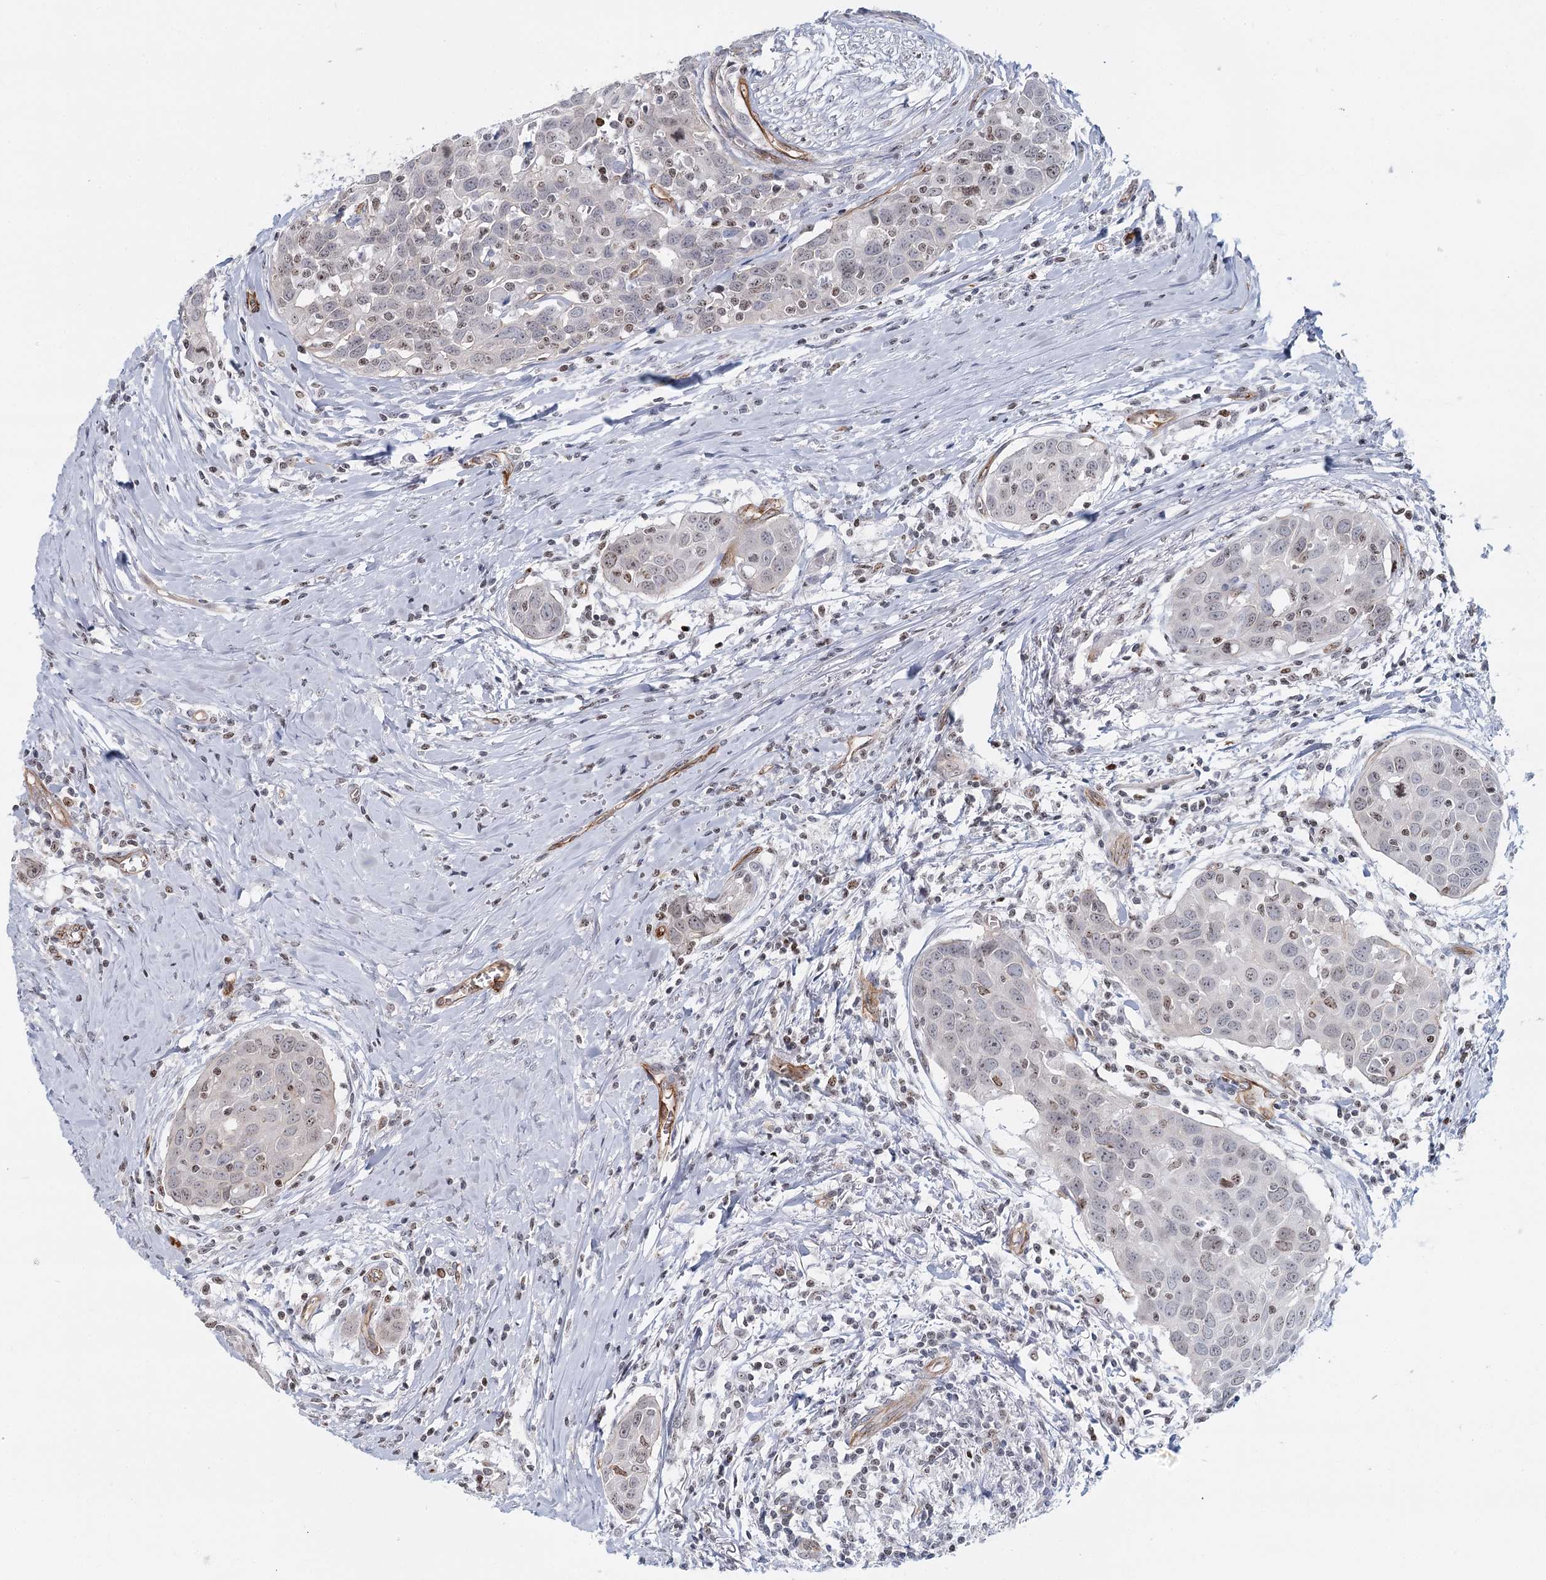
{"staining": {"intensity": "weak", "quantity": "<25%", "location": "nuclear"}, "tissue": "head and neck cancer", "cell_type": "Tumor cells", "image_type": "cancer", "snomed": [{"axis": "morphology", "description": "Squamous cell carcinoma, NOS"}, {"axis": "topography", "description": "Oral tissue"}, {"axis": "topography", "description": "Head-Neck"}], "caption": "This histopathology image is of head and neck cancer (squamous cell carcinoma) stained with immunohistochemistry (IHC) to label a protein in brown with the nuclei are counter-stained blue. There is no staining in tumor cells. (Immunohistochemistry, brightfield microscopy, high magnification).", "gene": "ZFYVE28", "patient": {"sex": "female", "age": 50}}